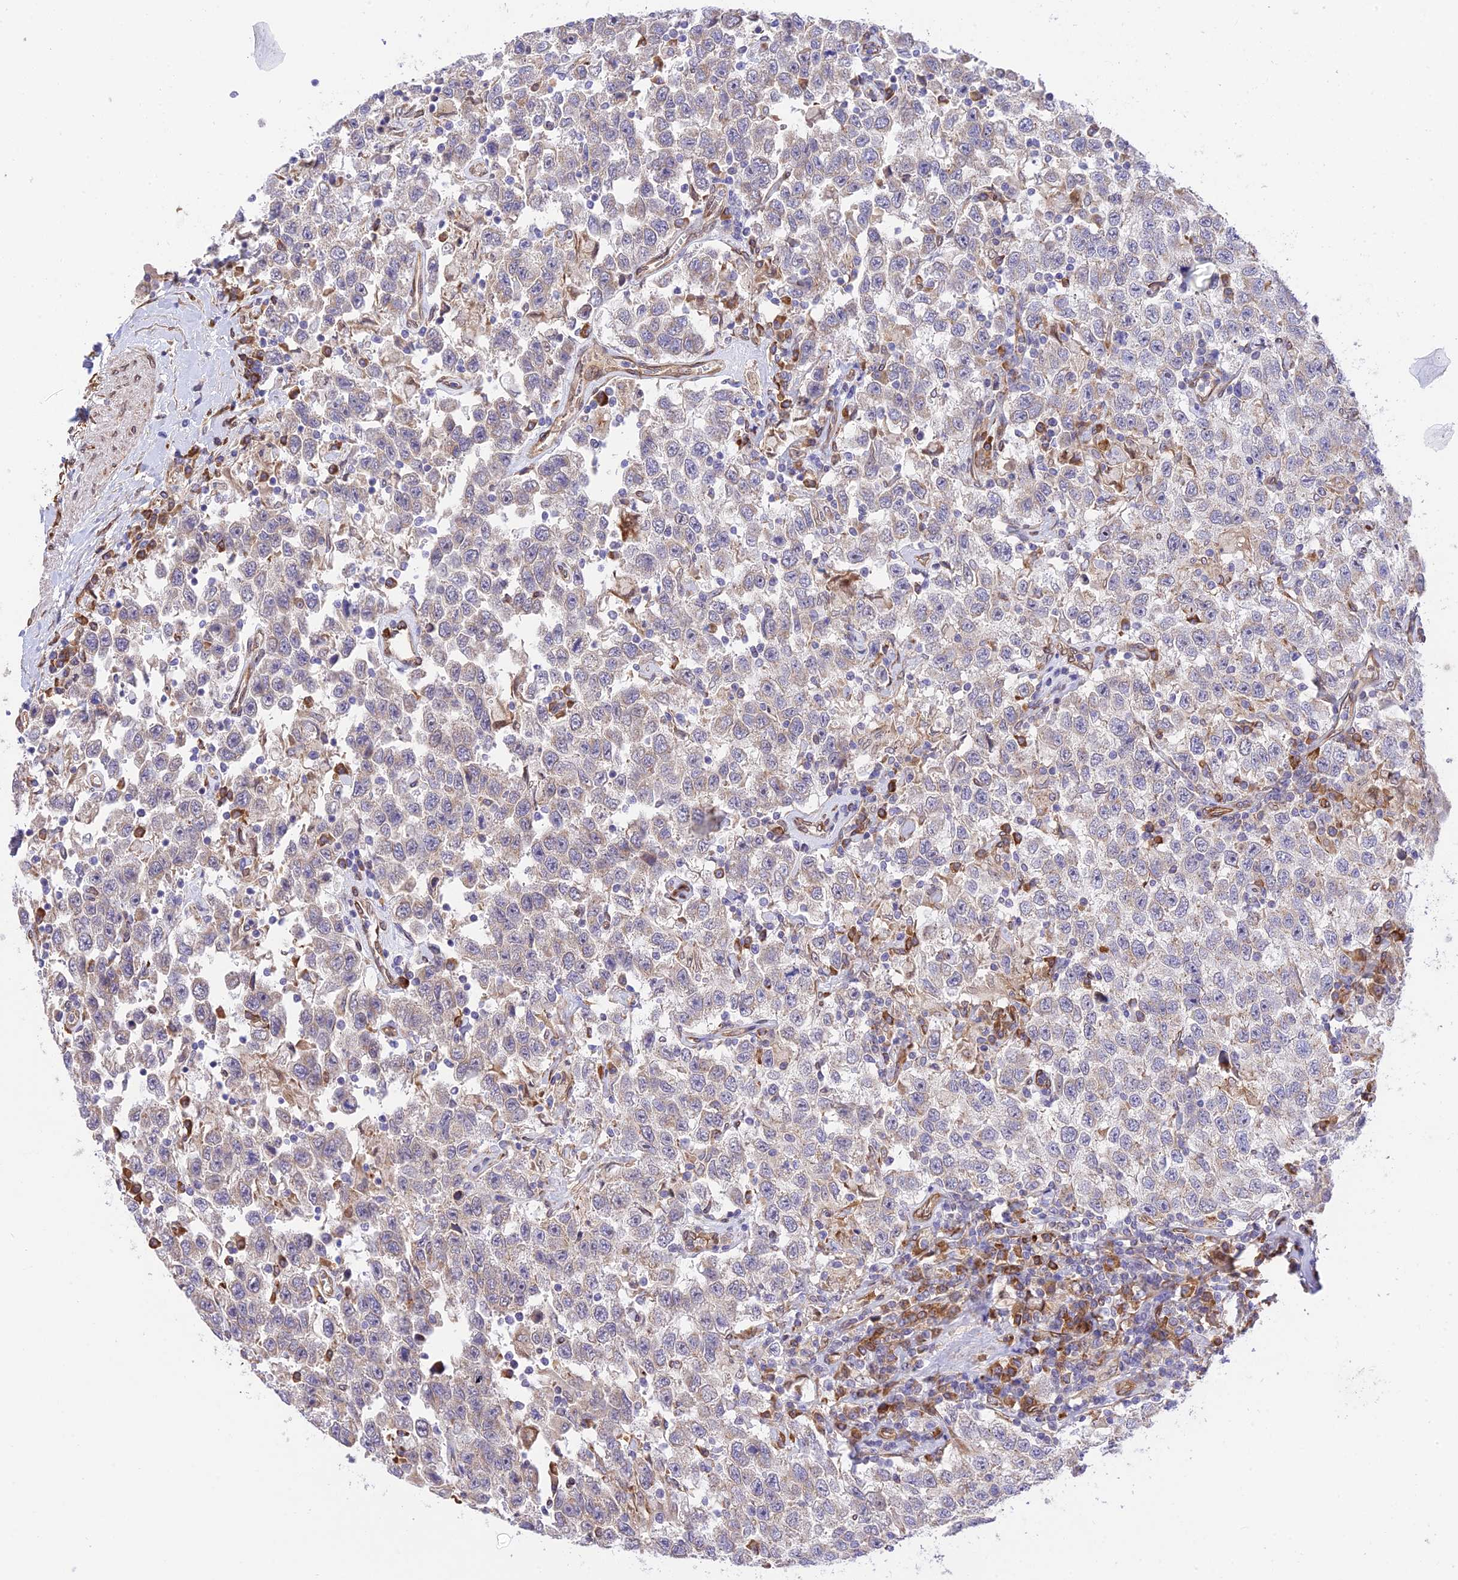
{"staining": {"intensity": "negative", "quantity": "none", "location": "none"}, "tissue": "testis cancer", "cell_type": "Tumor cells", "image_type": "cancer", "snomed": [{"axis": "morphology", "description": "Seminoma, NOS"}, {"axis": "topography", "description": "Testis"}], "caption": "DAB (3,3'-diaminobenzidine) immunohistochemical staining of testis cancer shows no significant positivity in tumor cells.", "gene": "EXOC3L4", "patient": {"sex": "male", "age": 41}}